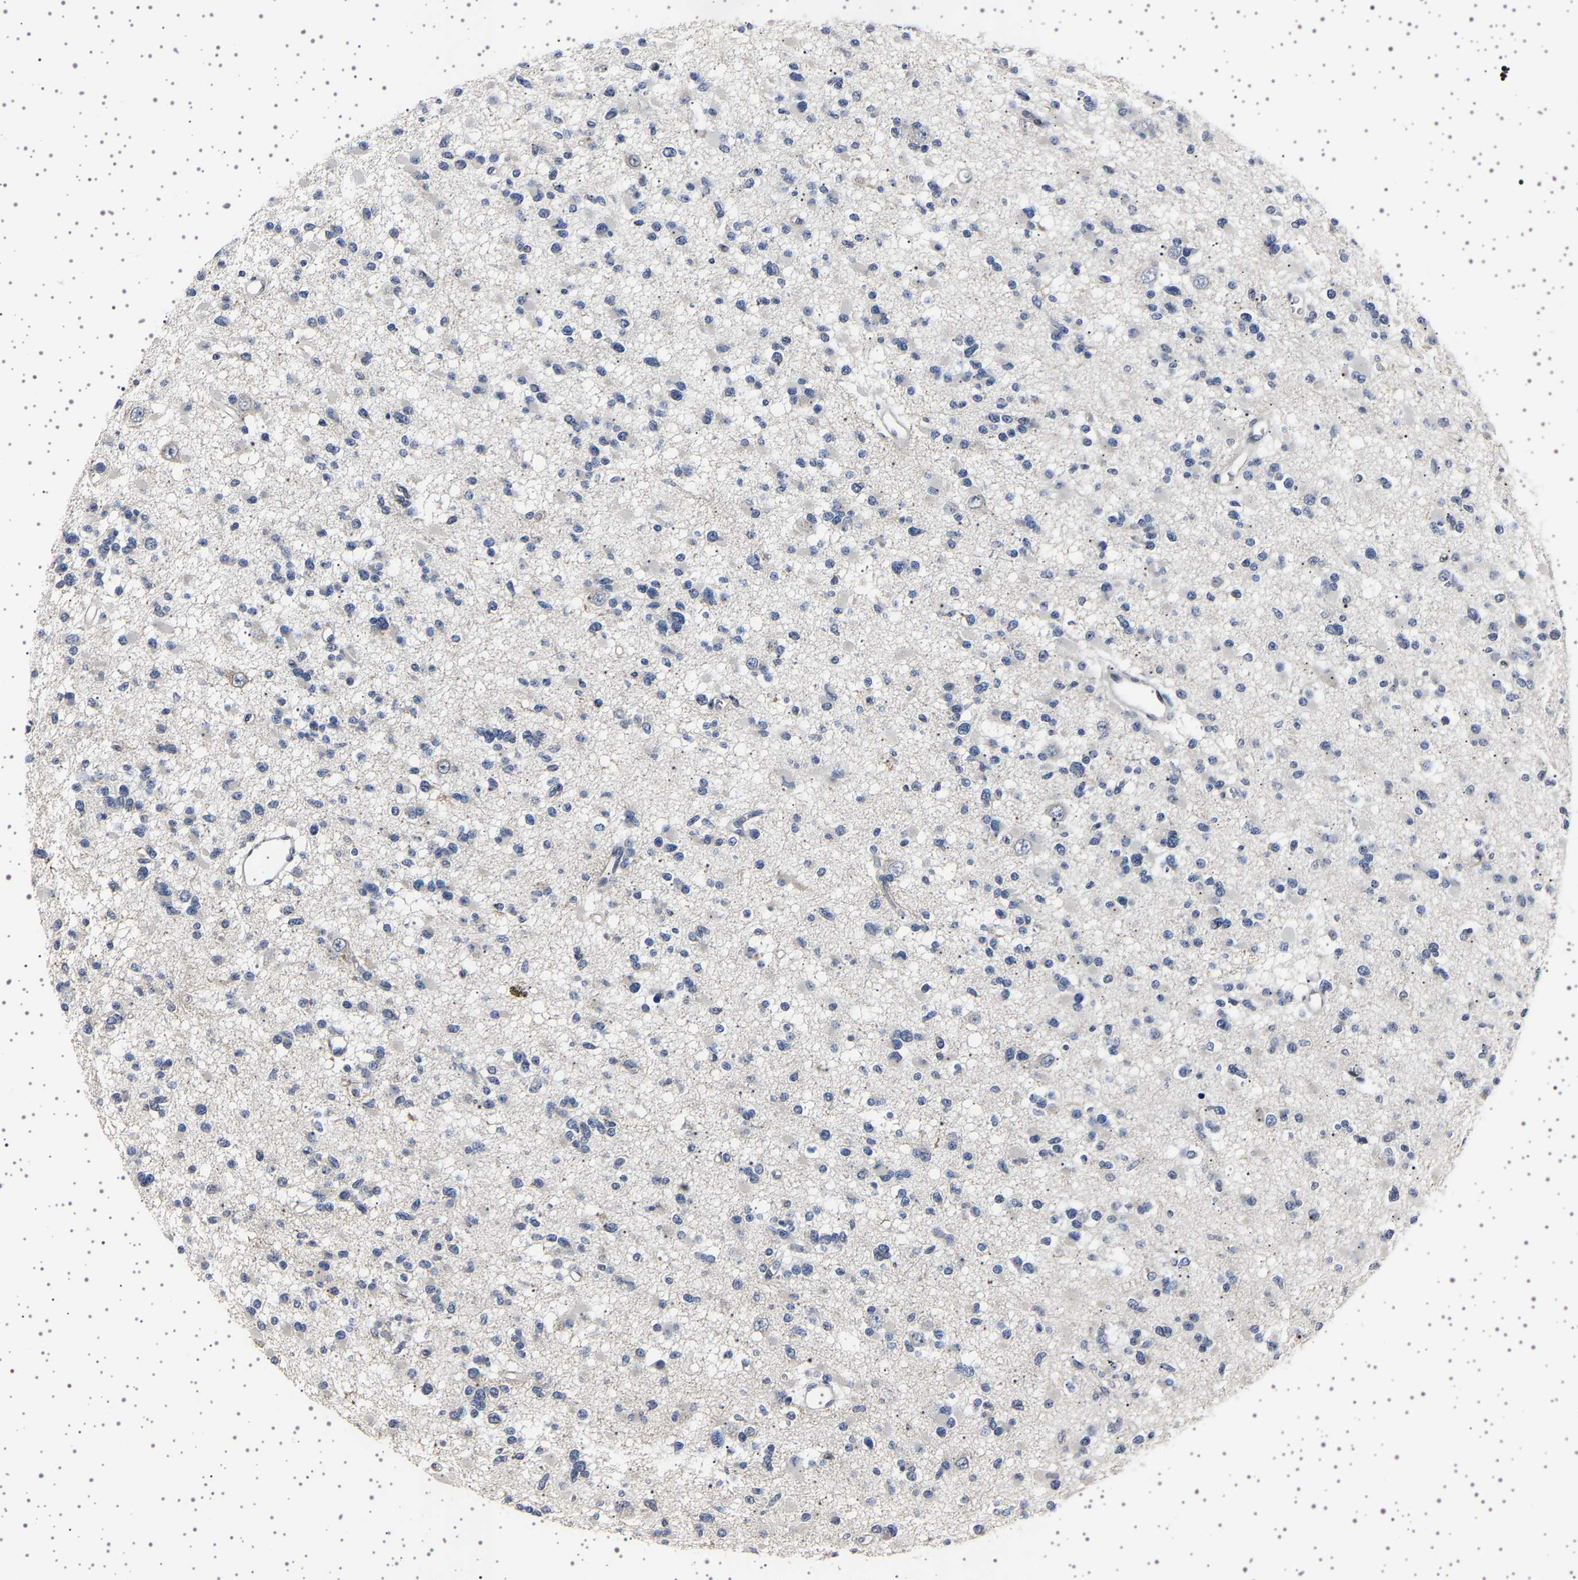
{"staining": {"intensity": "negative", "quantity": "none", "location": "none"}, "tissue": "glioma", "cell_type": "Tumor cells", "image_type": "cancer", "snomed": [{"axis": "morphology", "description": "Glioma, malignant, Low grade"}, {"axis": "topography", "description": "Brain"}], "caption": "Immunohistochemistry histopathology image of human malignant glioma (low-grade) stained for a protein (brown), which exhibits no positivity in tumor cells.", "gene": "IL10RB", "patient": {"sex": "female", "age": 22}}